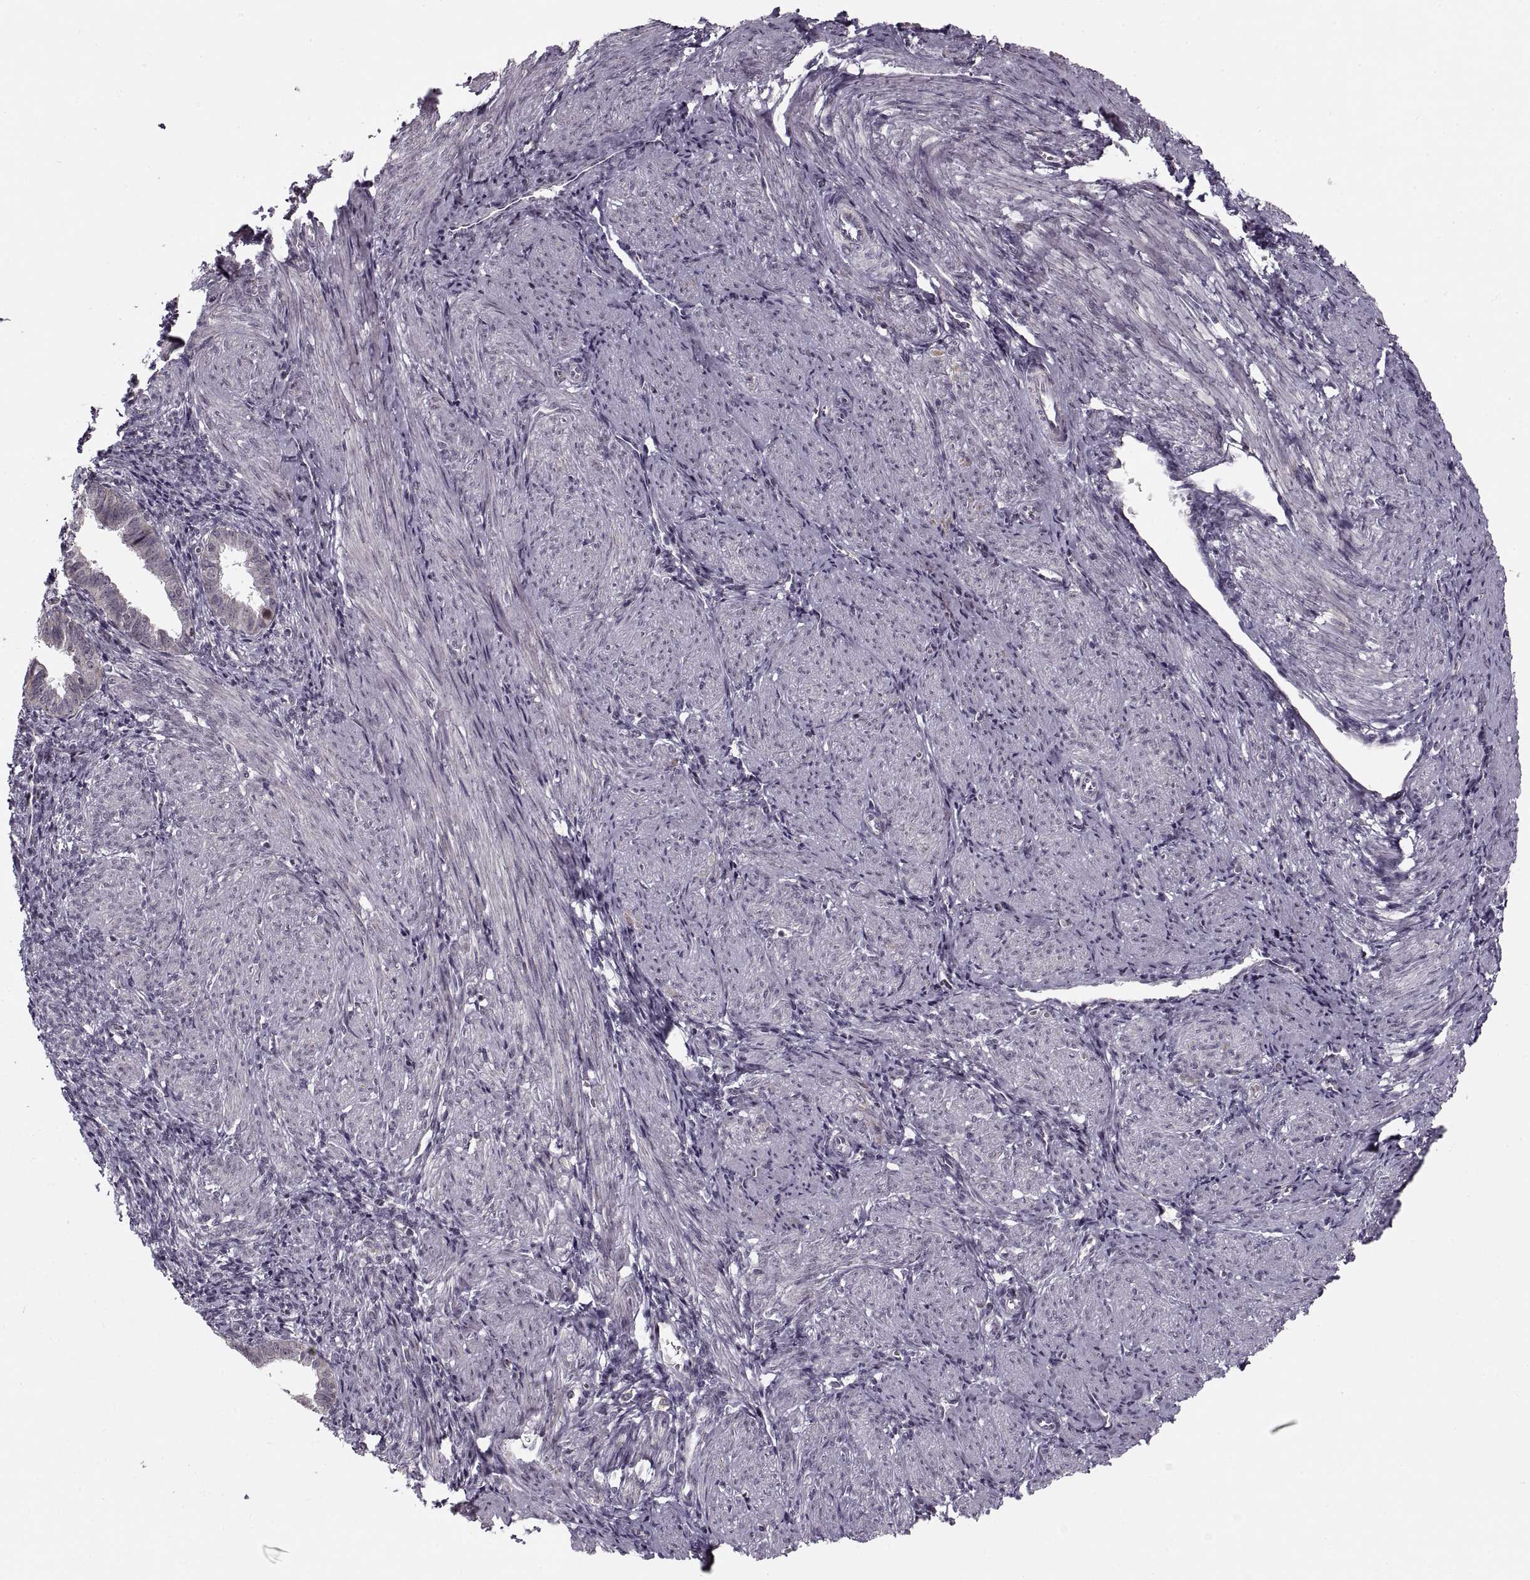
{"staining": {"intensity": "negative", "quantity": "none", "location": "none"}, "tissue": "endometrium", "cell_type": "Cells in endometrial stroma", "image_type": "normal", "snomed": [{"axis": "morphology", "description": "Normal tissue, NOS"}, {"axis": "topography", "description": "Endometrium"}], "caption": "Immunohistochemistry of benign endometrium exhibits no positivity in cells in endometrial stroma. Nuclei are stained in blue.", "gene": "ASIC3", "patient": {"sex": "female", "age": 37}}